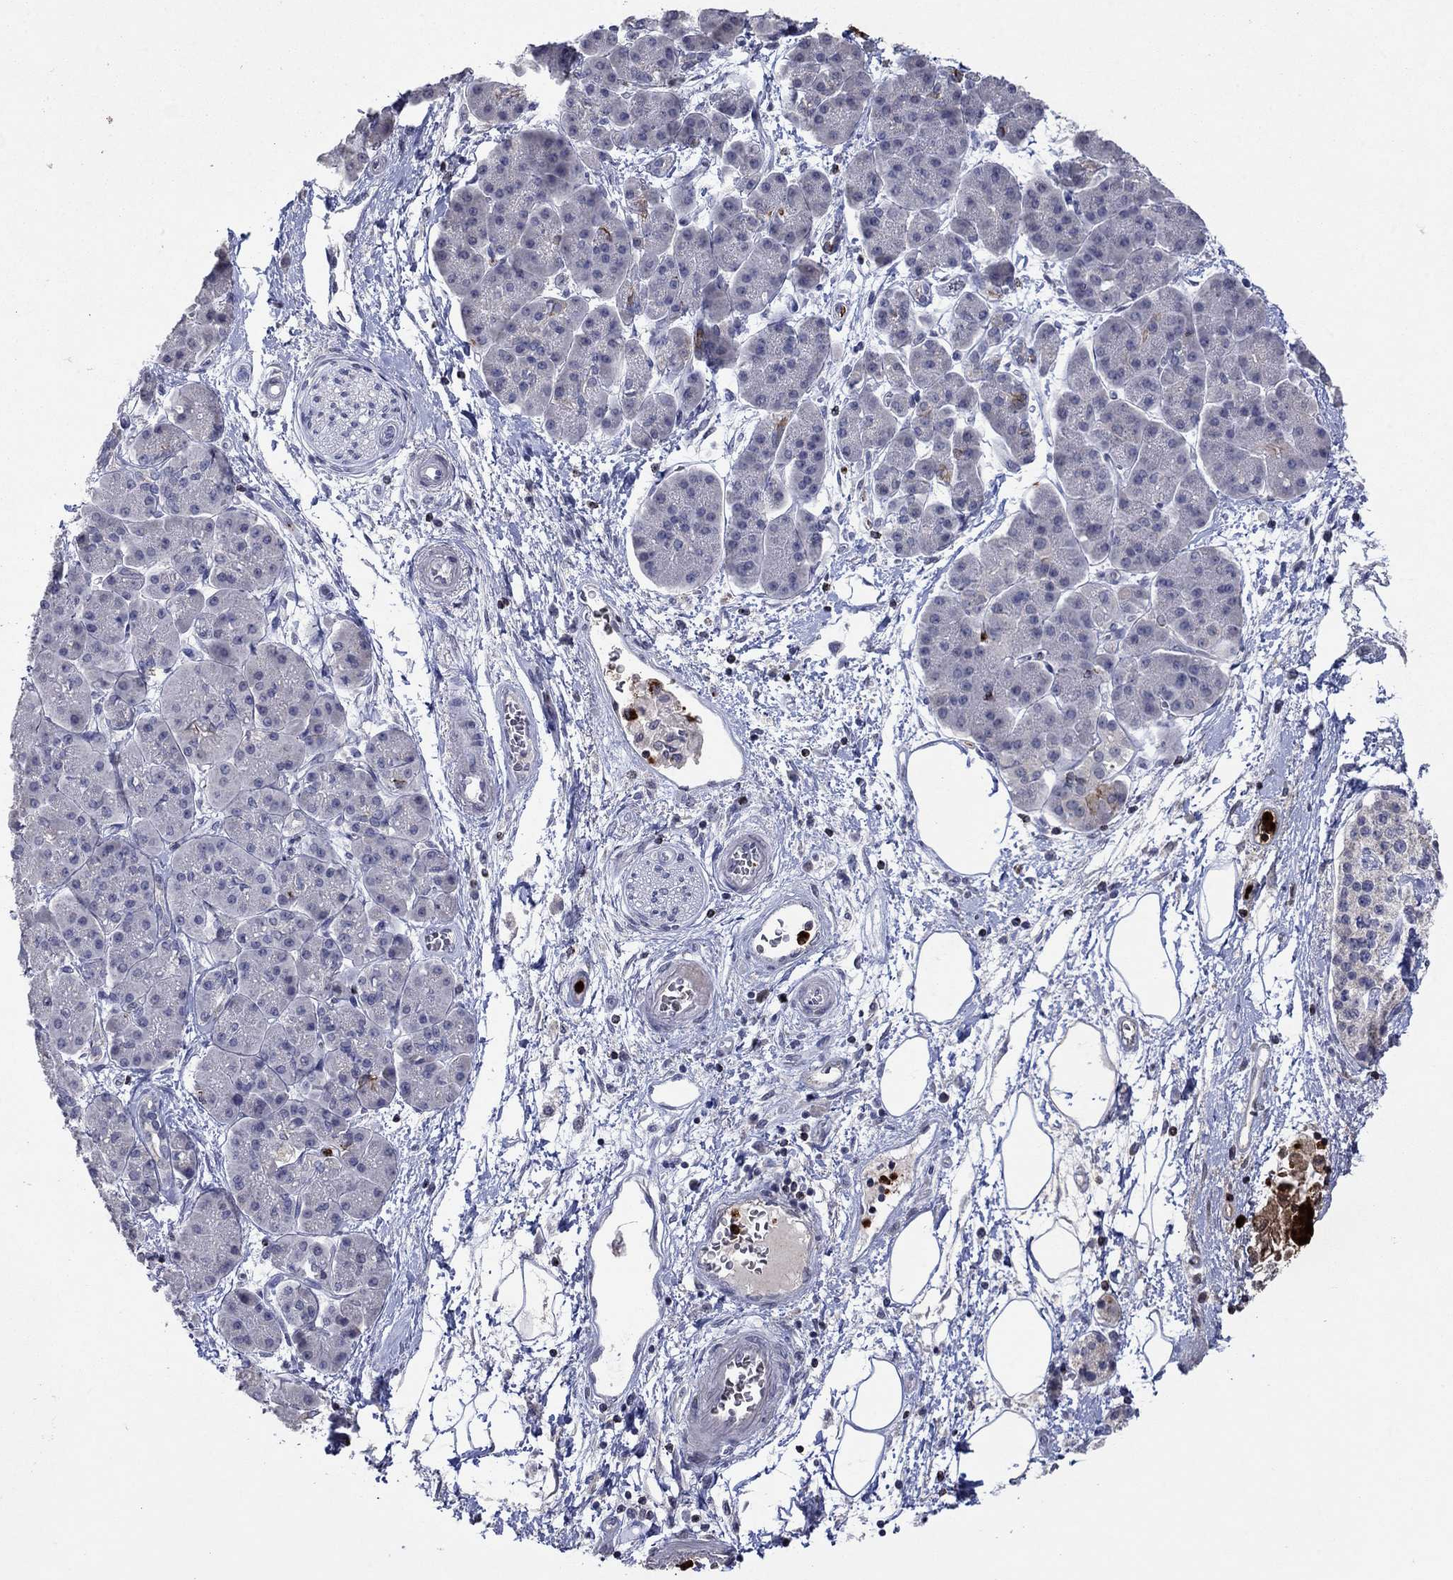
{"staining": {"intensity": "negative", "quantity": "none", "location": "none"}, "tissue": "pancreatic cancer", "cell_type": "Tumor cells", "image_type": "cancer", "snomed": [{"axis": "morphology", "description": "Adenocarcinoma, NOS"}, {"axis": "topography", "description": "Pancreas"}], "caption": "This micrograph is of pancreatic adenocarcinoma stained with immunohistochemistry to label a protein in brown with the nuclei are counter-stained blue. There is no expression in tumor cells.", "gene": "CCL5", "patient": {"sex": "female", "age": 73}}